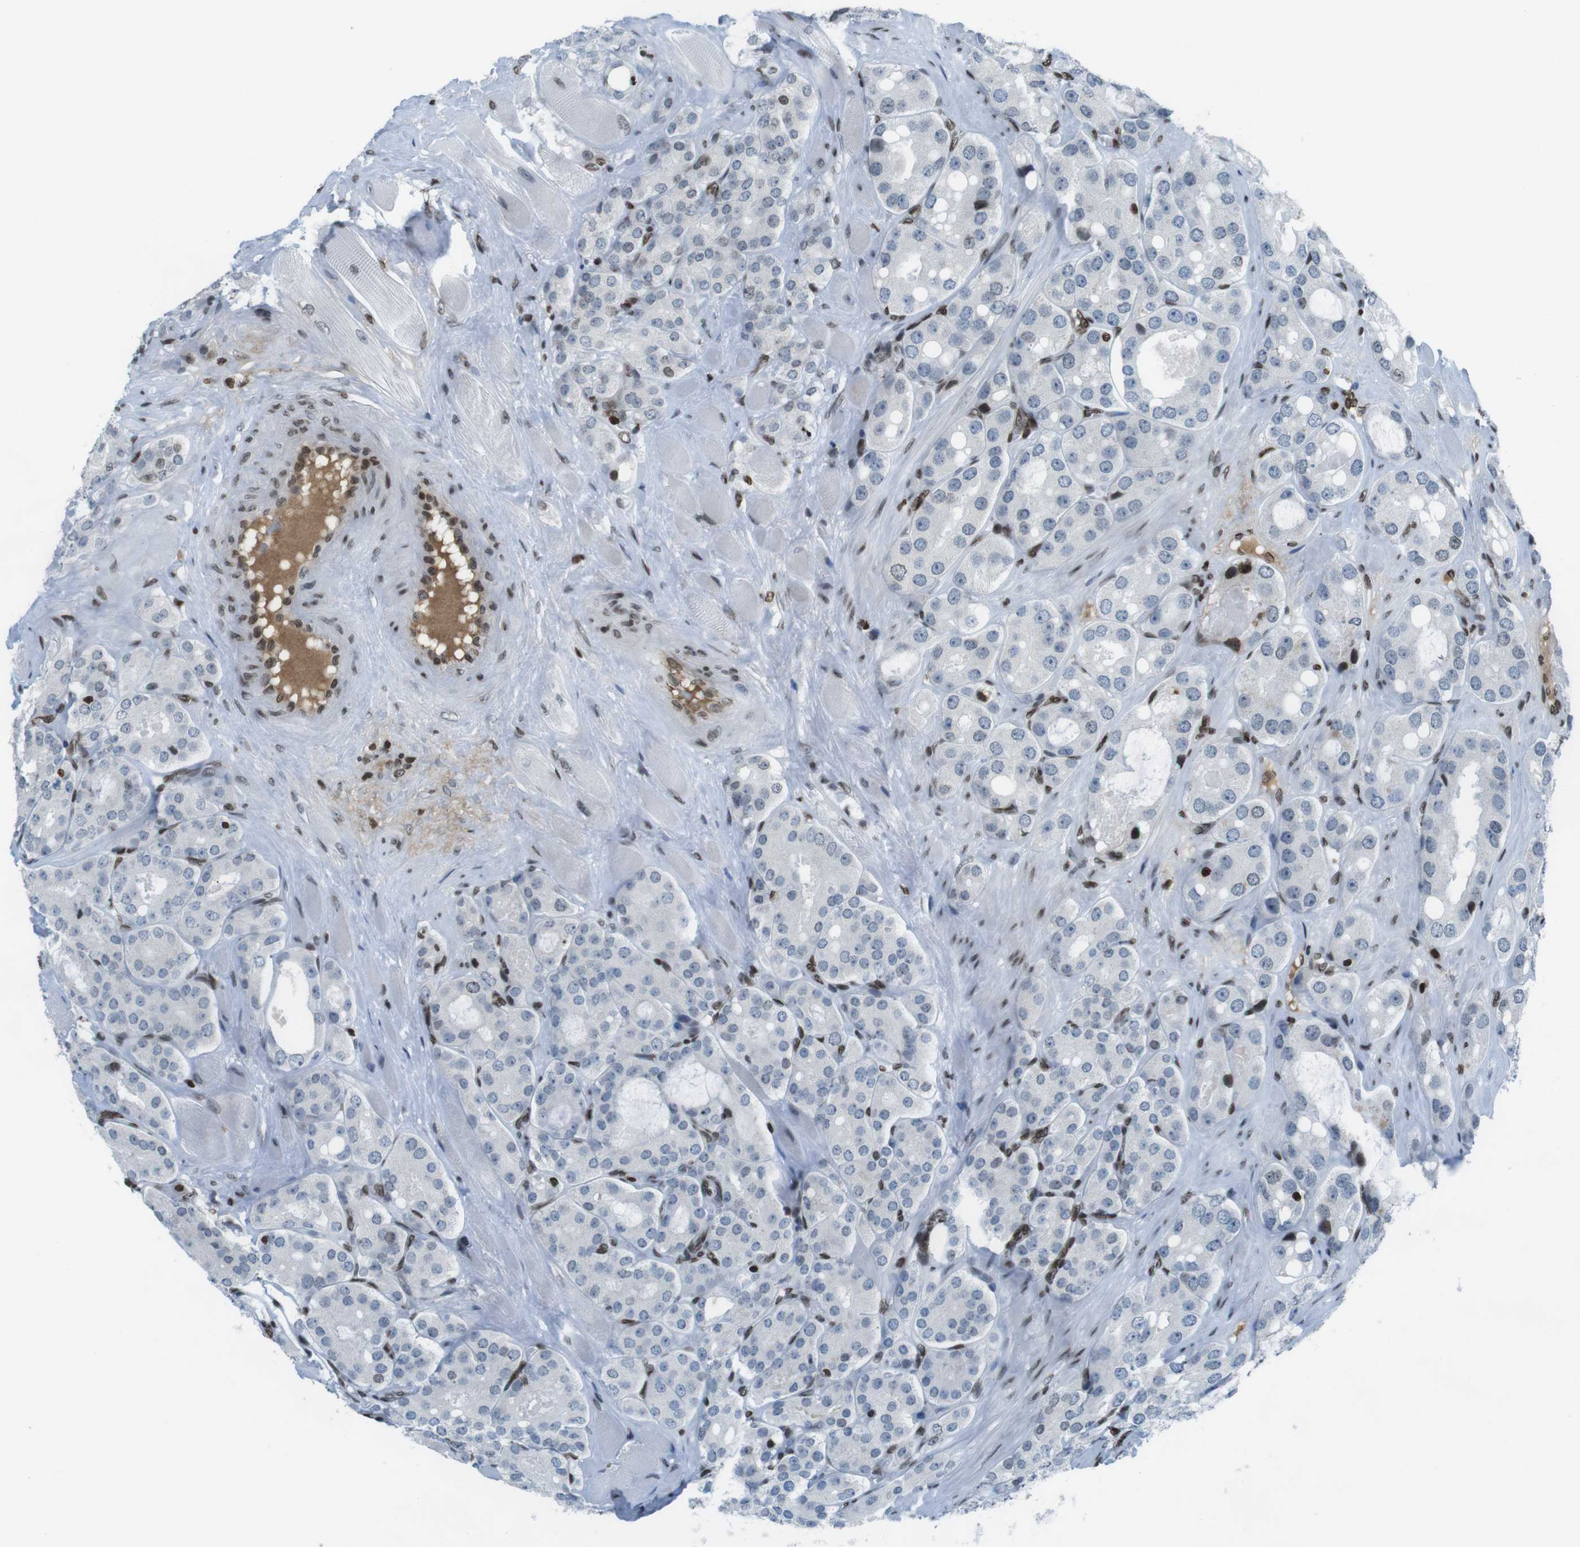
{"staining": {"intensity": "moderate", "quantity": "<25%", "location": "nuclear"}, "tissue": "prostate cancer", "cell_type": "Tumor cells", "image_type": "cancer", "snomed": [{"axis": "morphology", "description": "Adenocarcinoma, High grade"}, {"axis": "topography", "description": "Prostate"}], "caption": "Prostate cancer stained with a brown dye reveals moderate nuclear positive staining in approximately <25% of tumor cells.", "gene": "H2AC8", "patient": {"sex": "male", "age": 65}}